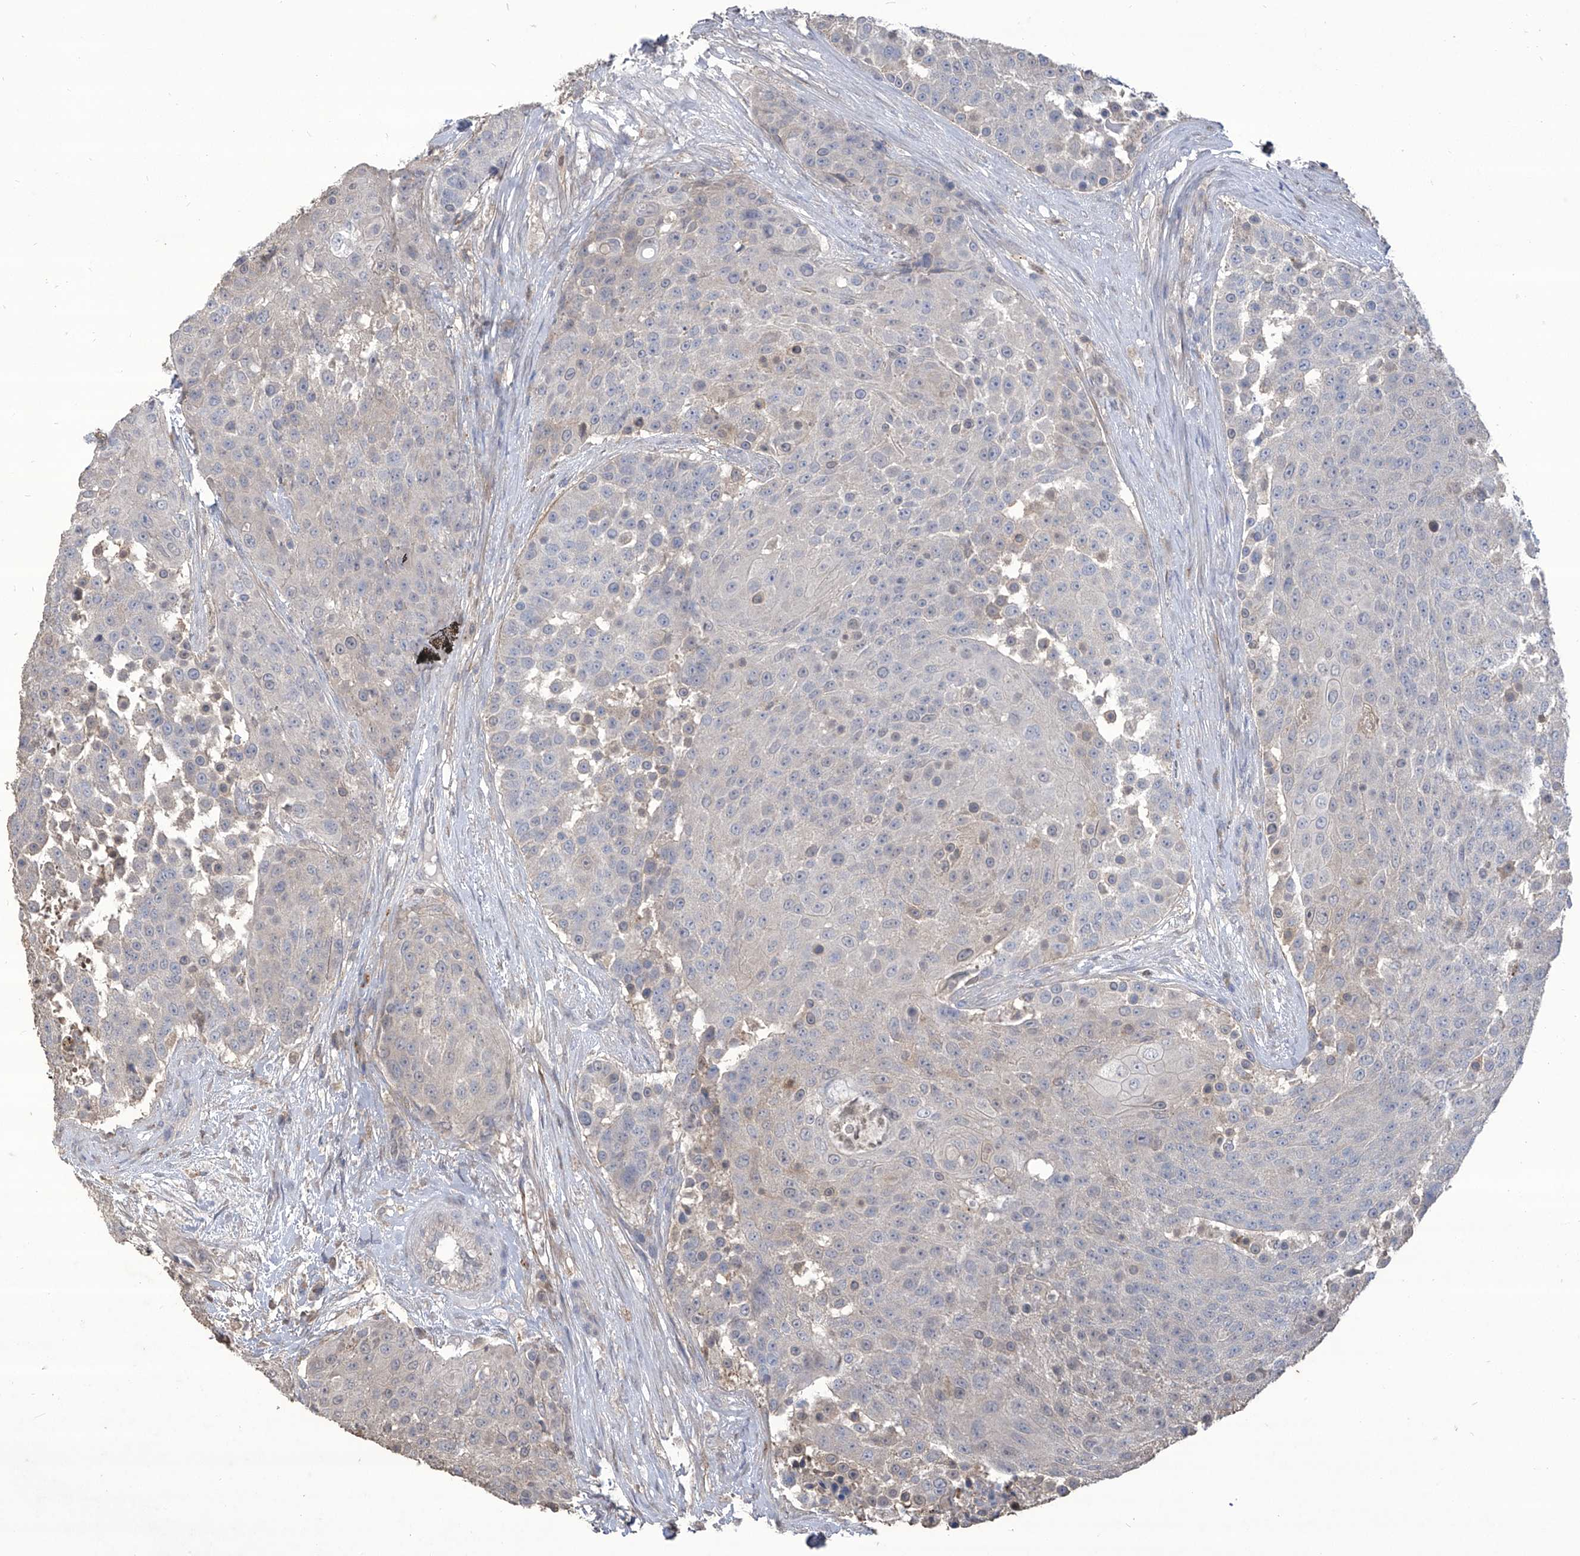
{"staining": {"intensity": "negative", "quantity": "none", "location": "none"}, "tissue": "urothelial cancer", "cell_type": "Tumor cells", "image_type": "cancer", "snomed": [{"axis": "morphology", "description": "Urothelial carcinoma, High grade"}, {"axis": "topography", "description": "Urinary bladder"}], "caption": "Immunohistochemistry (IHC) of human urothelial cancer displays no positivity in tumor cells.", "gene": "TXNIP", "patient": {"sex": "female", "age": 63}}